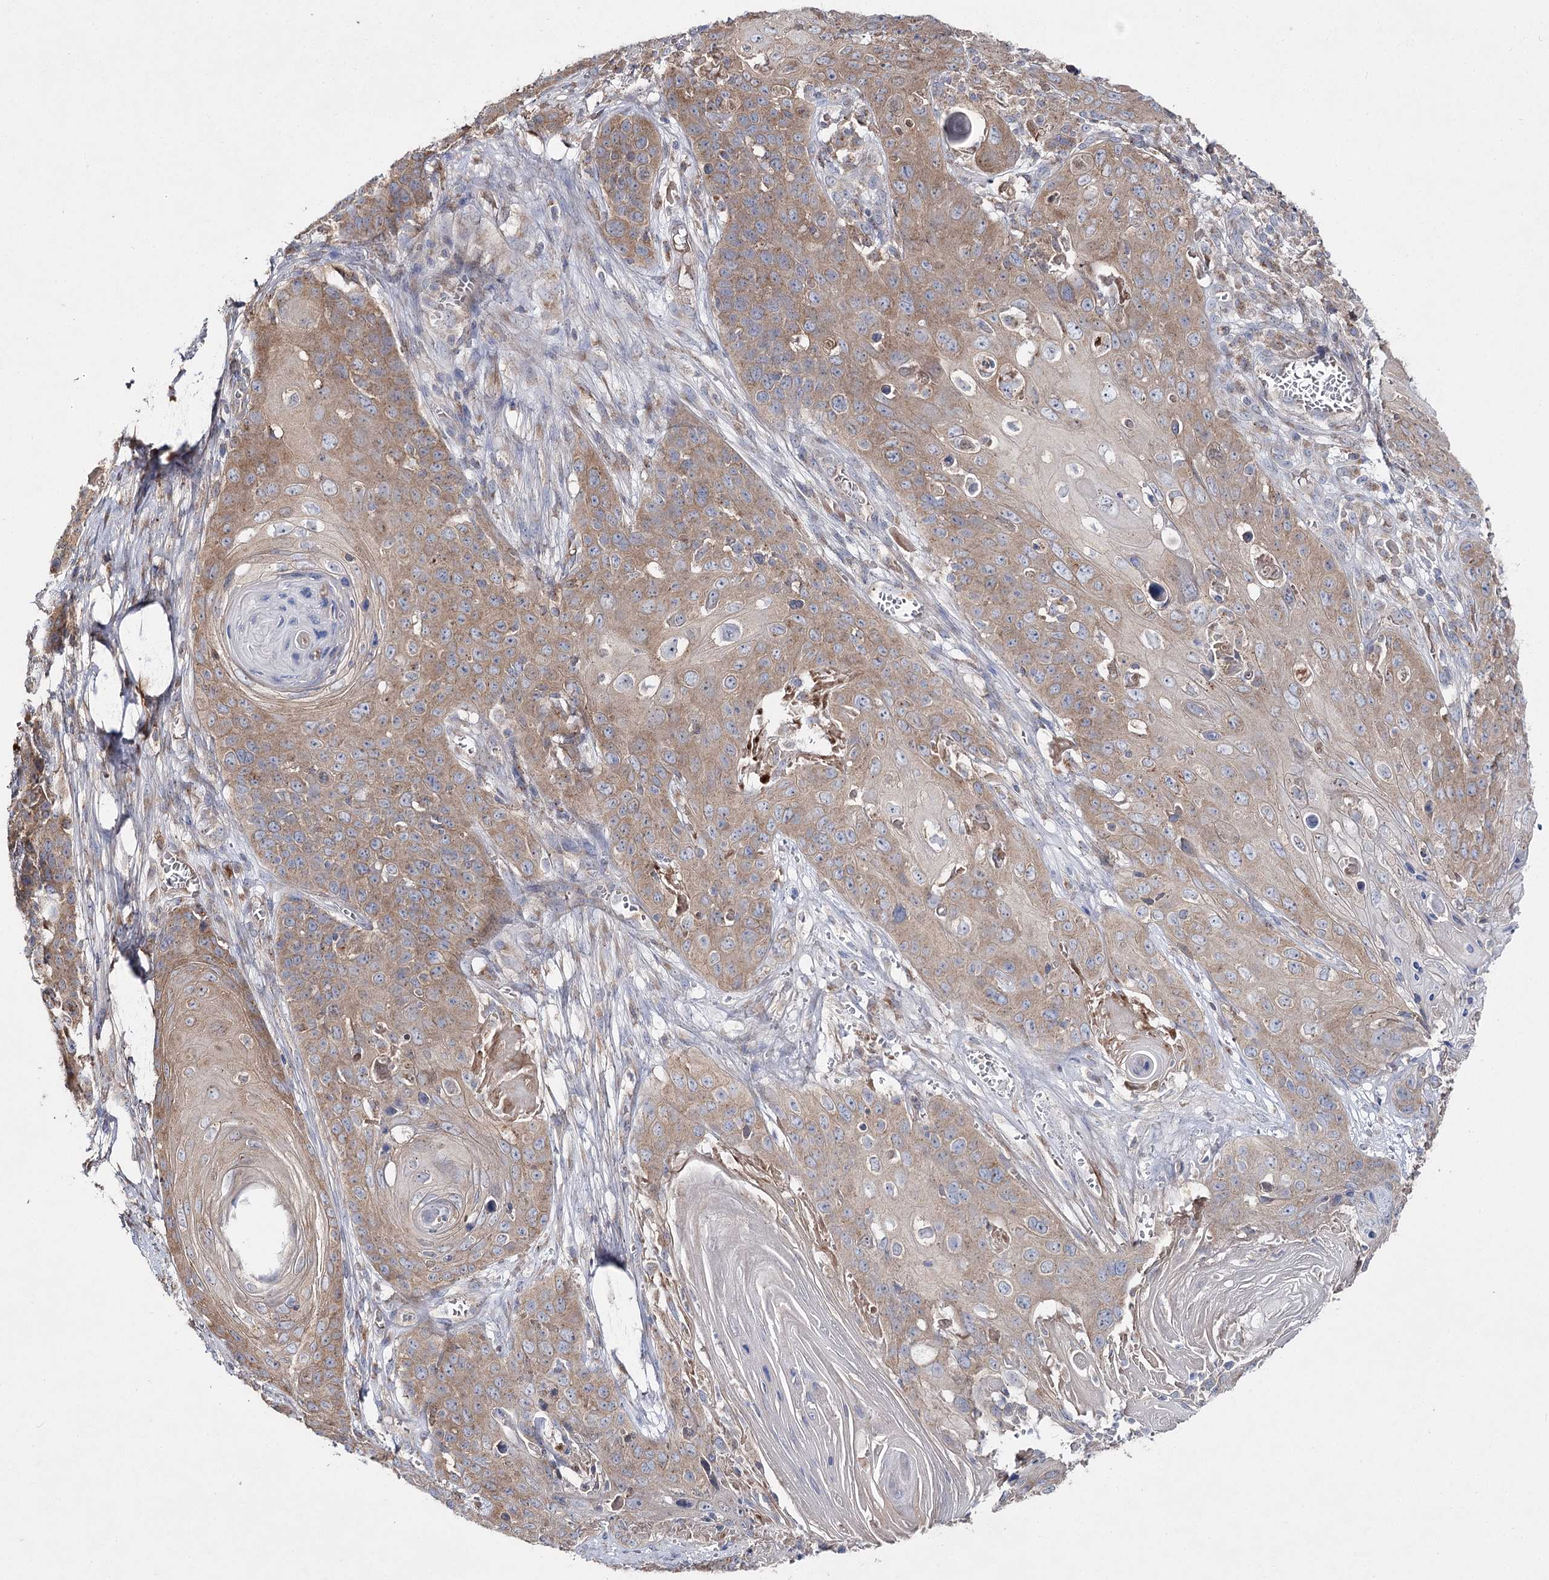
{"staining": {"intensity": "moderate", "quantity": ">75%", "location": "cytoplasmic/membranous"}, "tissue": "skin cancer", "cell_type": "Tumor cells", "image_type": "cancer", "snomed": [{"axis": "morphology", "description": "Squamous cell carcinoma, NOS"}, {"axis": "topography", "description": "Skin"}], "caption": "Protein staining by IHC demonstrates moderate cytoplasmic/membranous positivity in approximately >75% of tumor cells in skin cancer (squamous cell carcinoma).", "gene": "IL1RAP", "patient": {"sex": "male", "age": 55}}